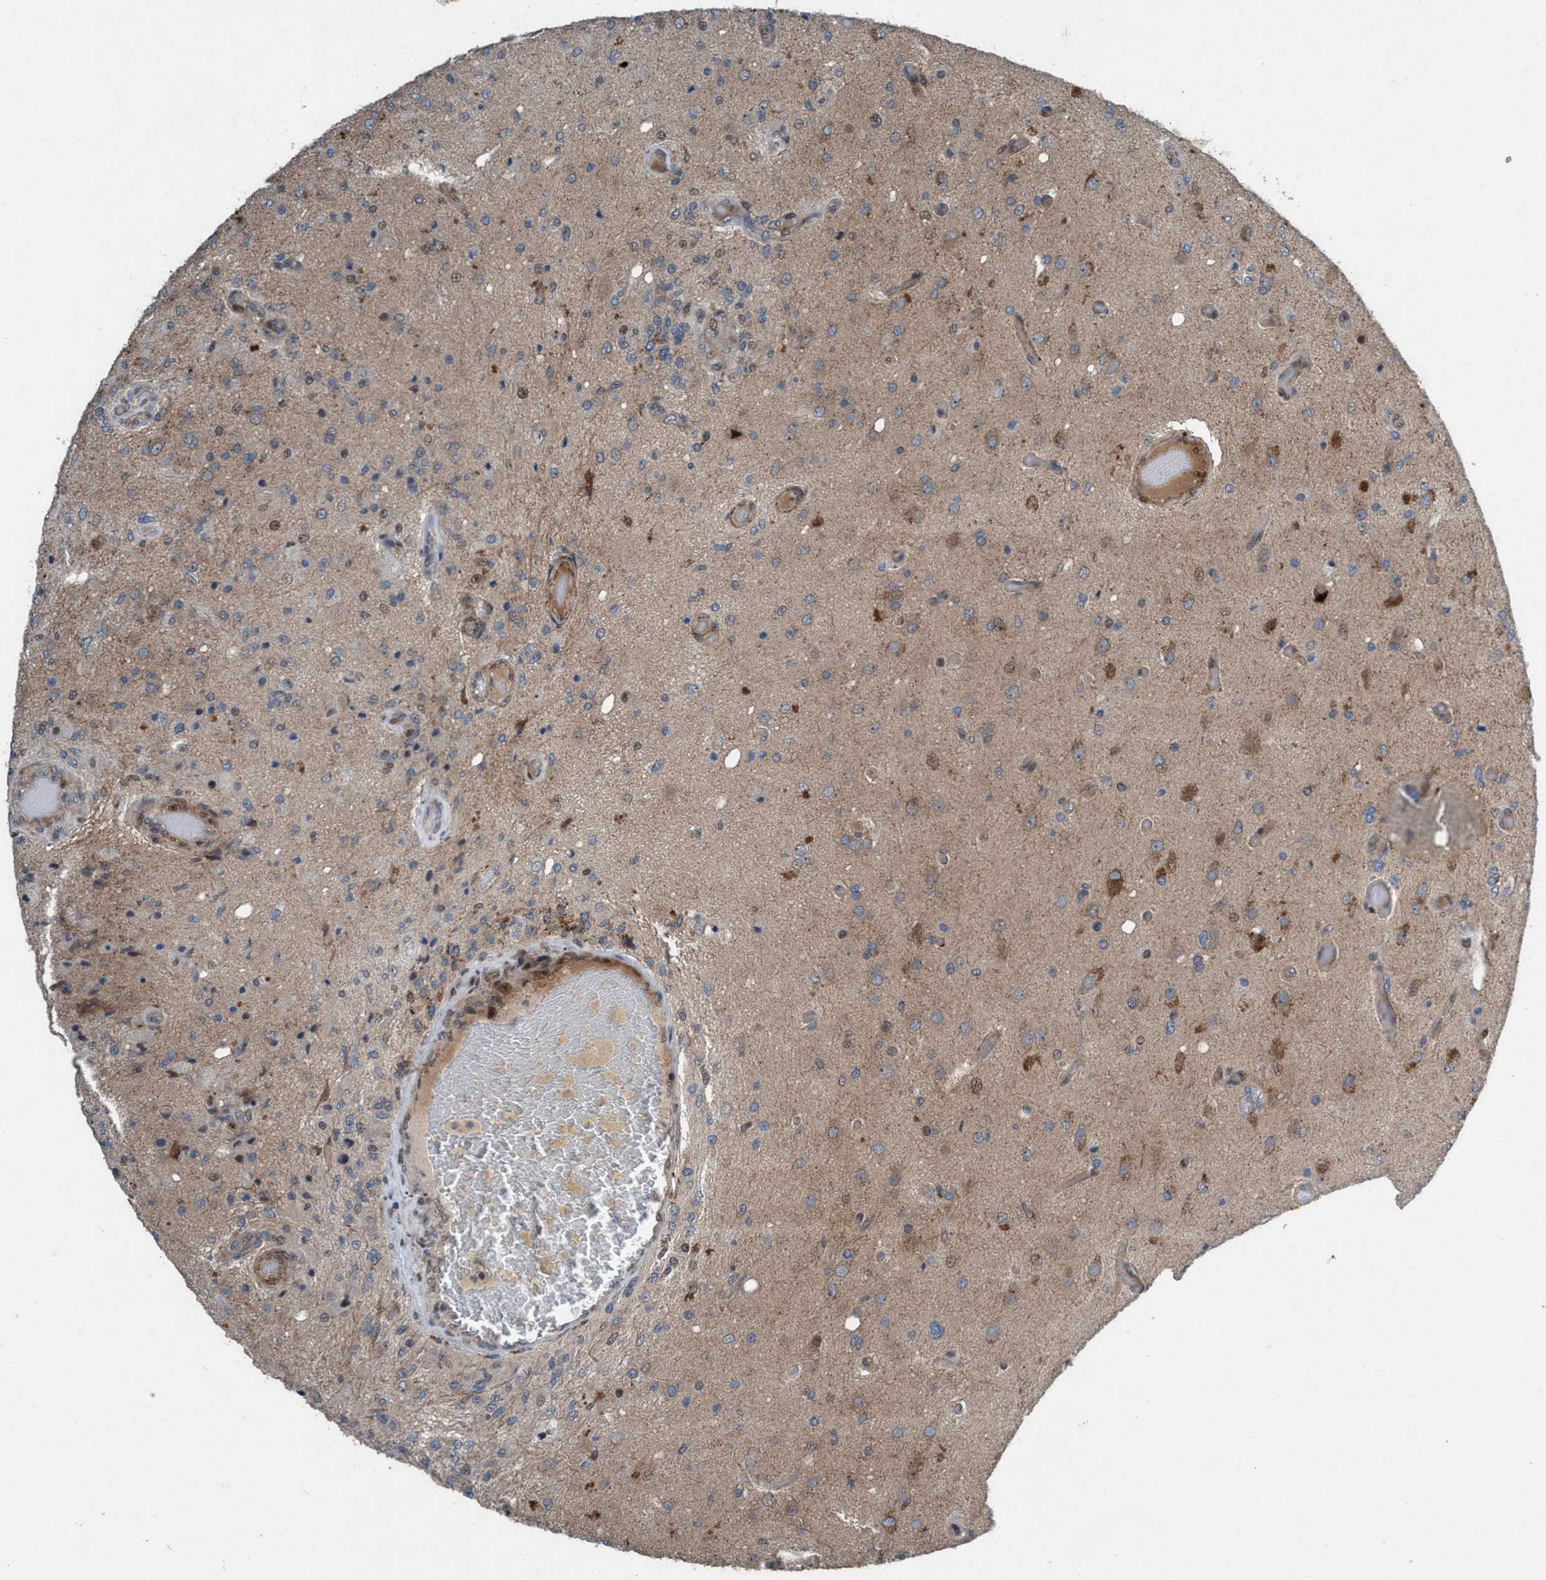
{"staining": {"intensity": "moderate", "quantity": "<25%", "location": "cytoplasmic/membranous"}, "tissue": "glioma", "cell_type": "Tumor cells", "image_type": "cancer", "snomed": [{"axis": "morphology", "description": "Normal tissue, NOS"}, {"axis": "morphology", "description": "Glioma, malignant, High grade"}, {"axis": "topography", "description": "Cerebral cortex"}], "caption": "Immunohistochemistry (IHC) of glioma displays low levels of moderate cytoplasmic/membranous expression in approximately <25% of tumor cells.", "gene": "NISCH", "patient": {"sex": "male", "age": 77}}